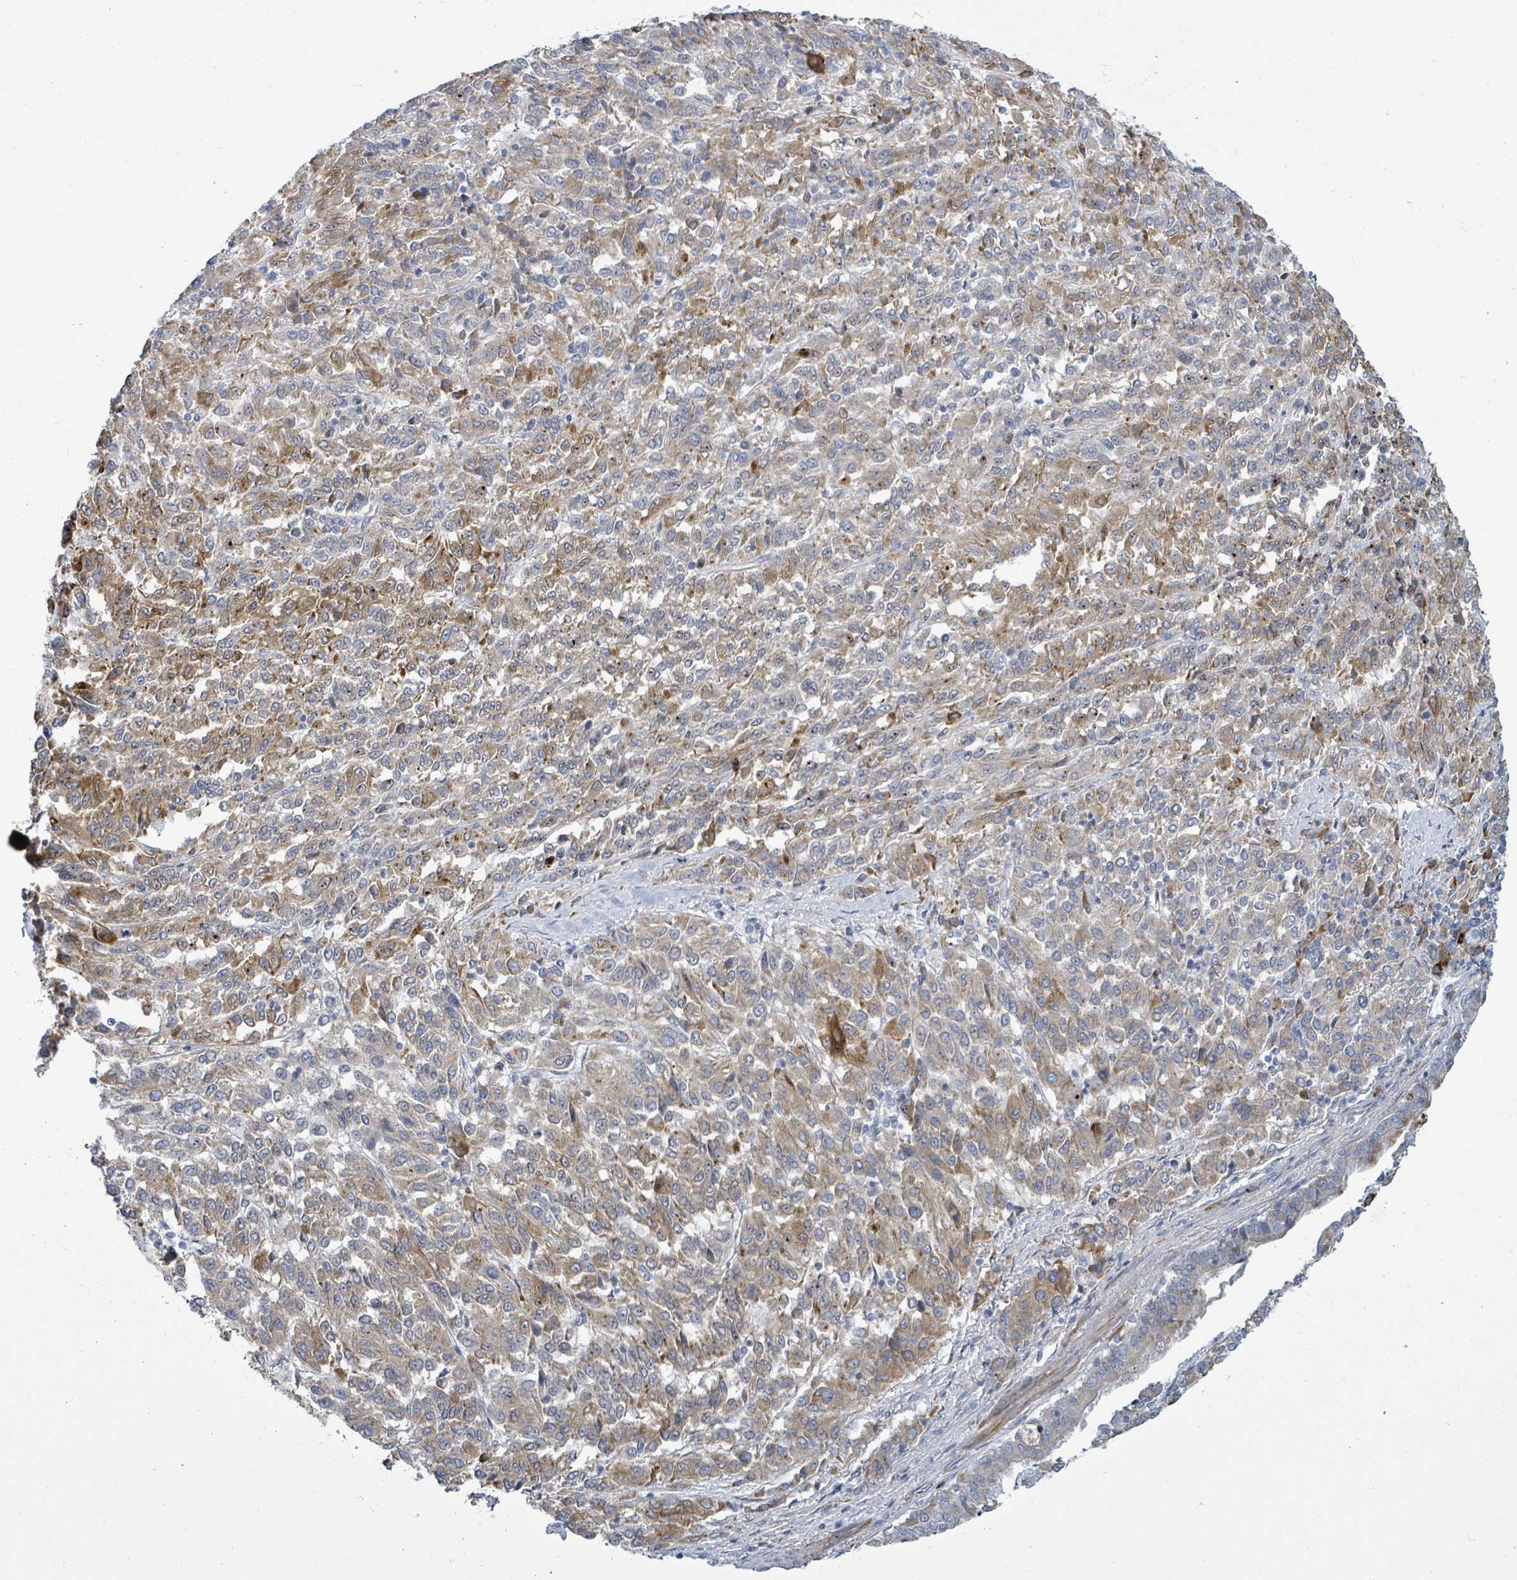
{"staining": {"intensity": "moderate", "quantity": "25%-75%", "location": "cytoplasmic/membranous"}, "tissue": "melanoma", "cell_type": "Tumor cells", "image_type": "cancer", "snomed": [{"axis": "morphology", "description": "Malignant melanoma, Metastatic site"}, {"axis": "topography", "description": "Lung"}], "caption": "DAB immunohistochemical staining of melanoma exhibits moderate cytoplasmic/membranous protein positivity in about 25%-75% of tumor cells.", "gene": "SIRPB1", "patient": {"sex": "male", "age": 64}}